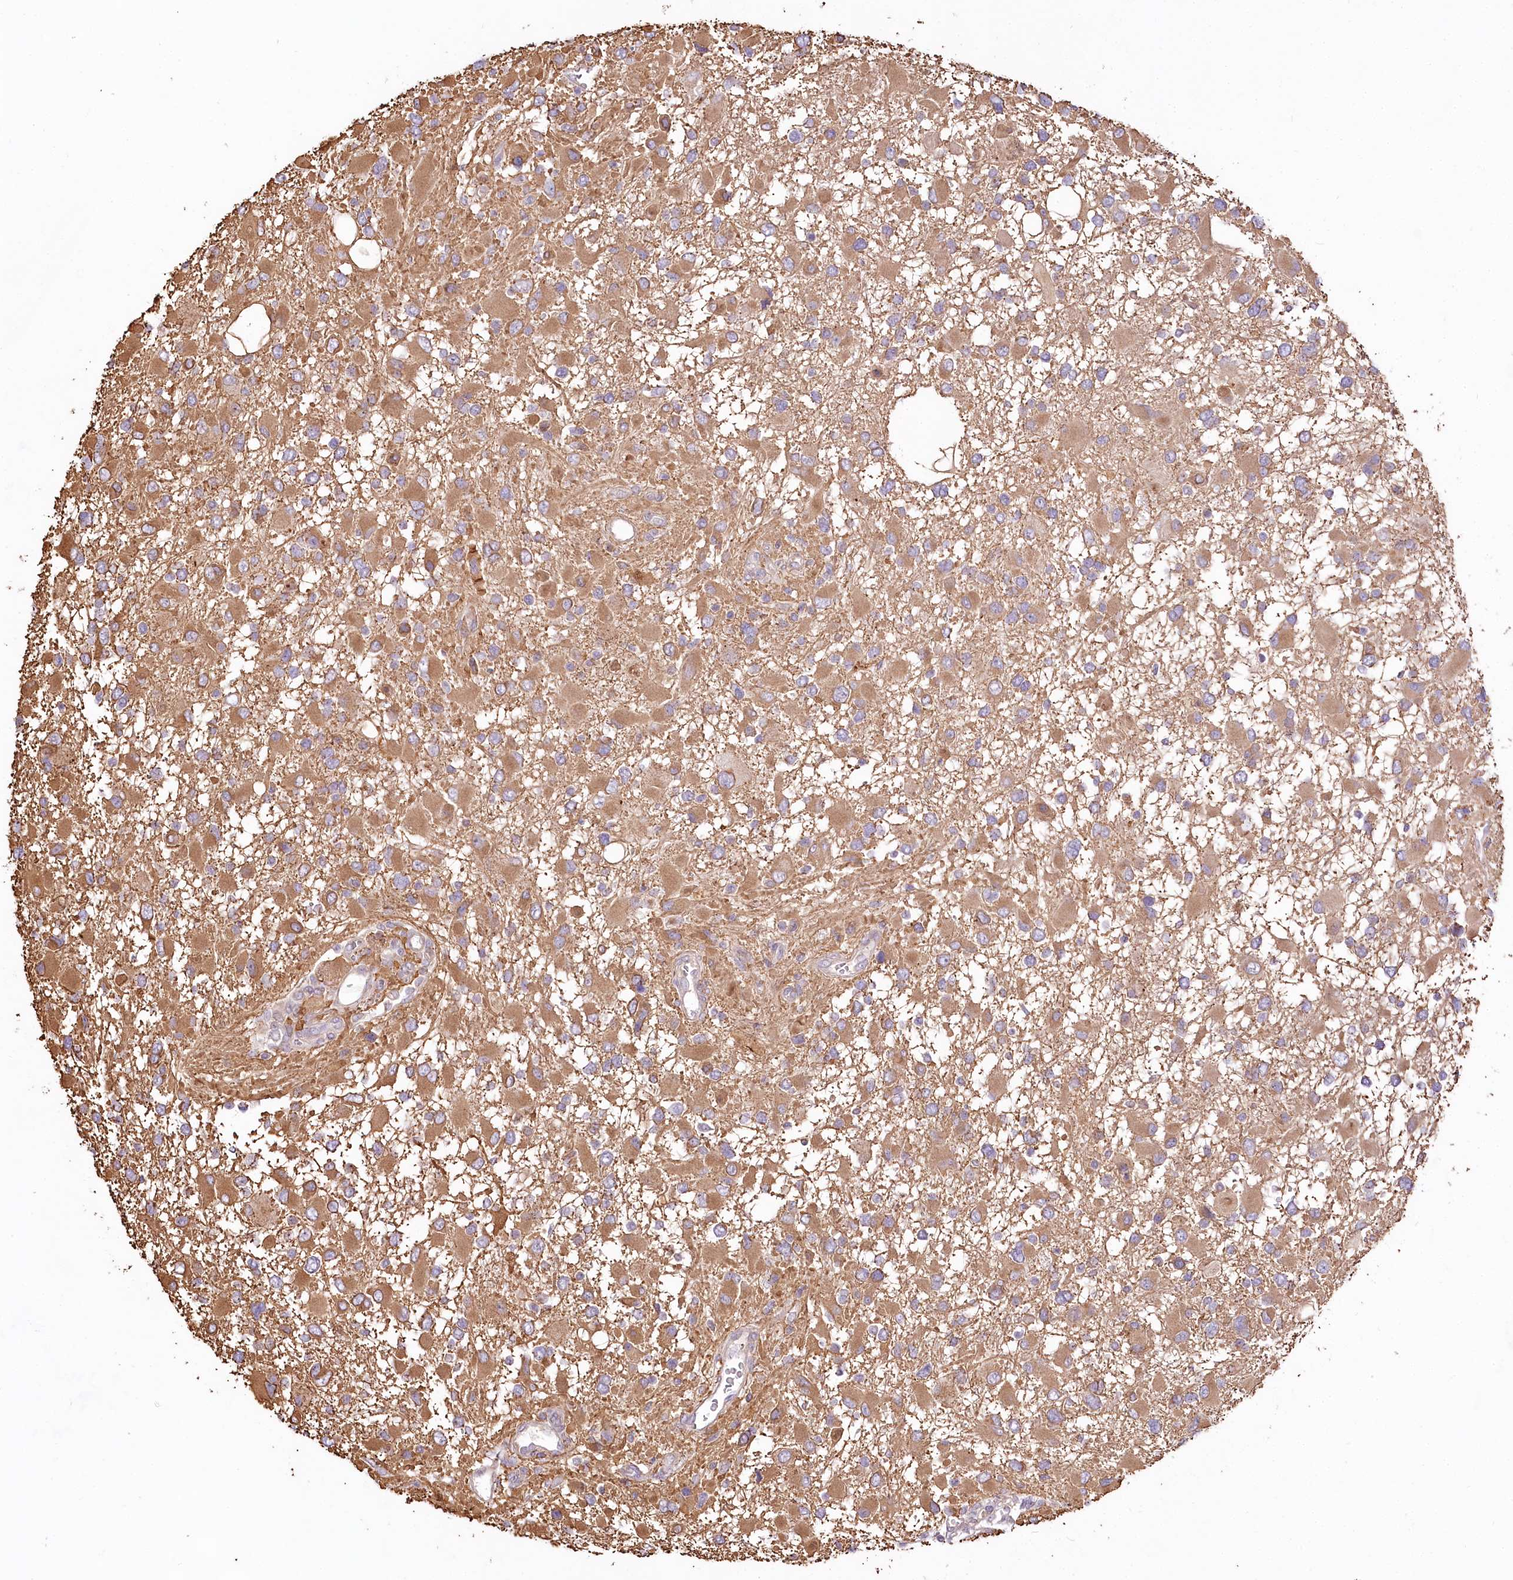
{"staining": {"intensity": "moderate", "quantity": ">75%", "location": "cytoplasmic/membranous"}, "tissue": "glioma", "cell_type": "Tumor cells", "image_type": "cancer", "snomed": [{"axis": "morphology", "description": "Glioma, malignant, High grade"}, {"axis": "topography", "description": "Brain"}], "caption": "This image shows IHC staining of human malignant glioma (high-grade), with medium moderate cytoplasmic/membranous expression in approximately >75% of tumor cells.", "gene": "PYROXD1", "patient": {"sex": "male", "age": 53}}